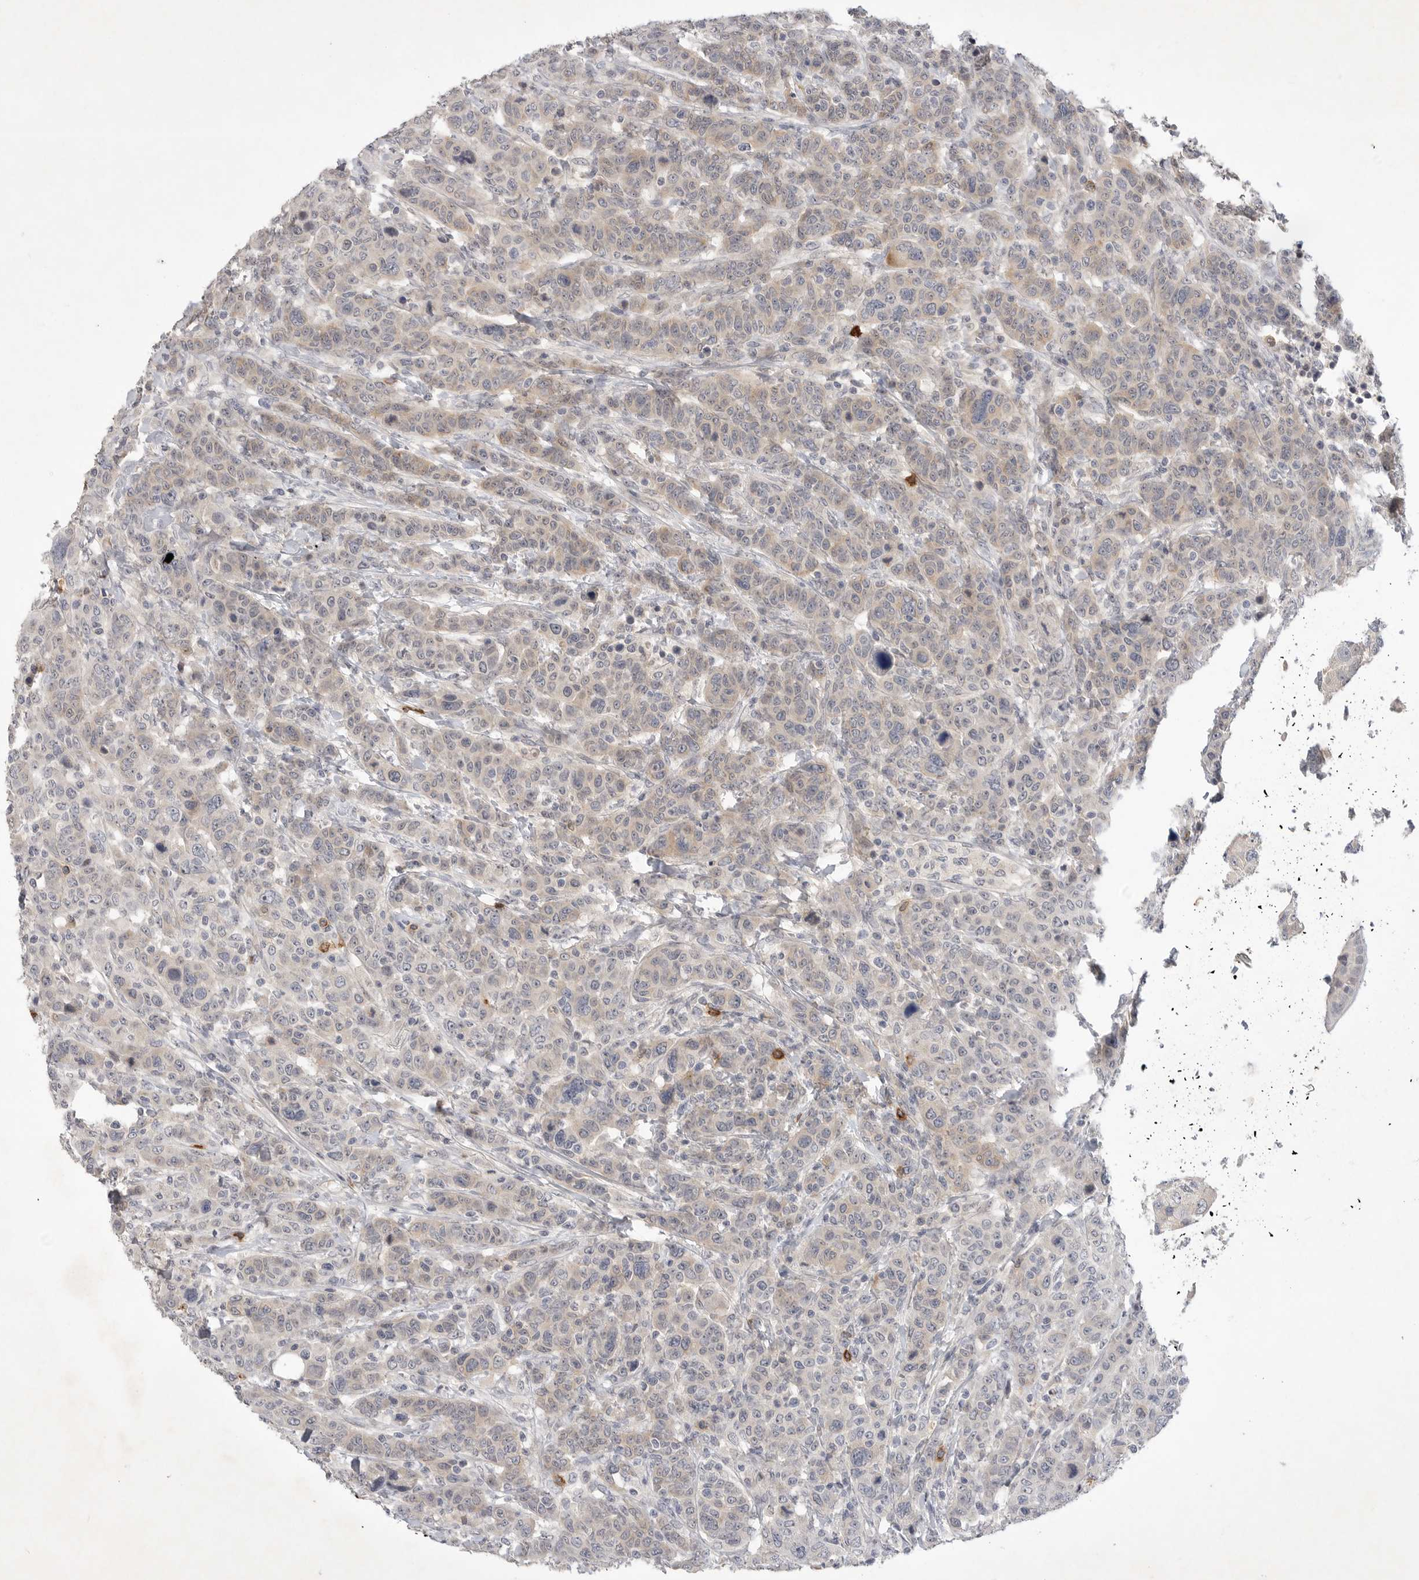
{"staining": {"intensity": "weak", "quantity": "25%-75%", "location": "cytoplasmic/membranous"}, "tissue": "breast cancer", "cell_type": "Tumor cells", "image_type": "cancer", "snomed": [{"axis": "morphology", "description": "Duct carcinoma"}, {"axis": "topography", "description": "Breast"}], "caption": "Immunohistochemical staining of breast intraductal carcinoma displays weak cytoplasmic/membranous protein positivity in about 25%-75% of tumor cells.", "gene": "ITGAD", "patient": {"sex": "female", "age": 37}}